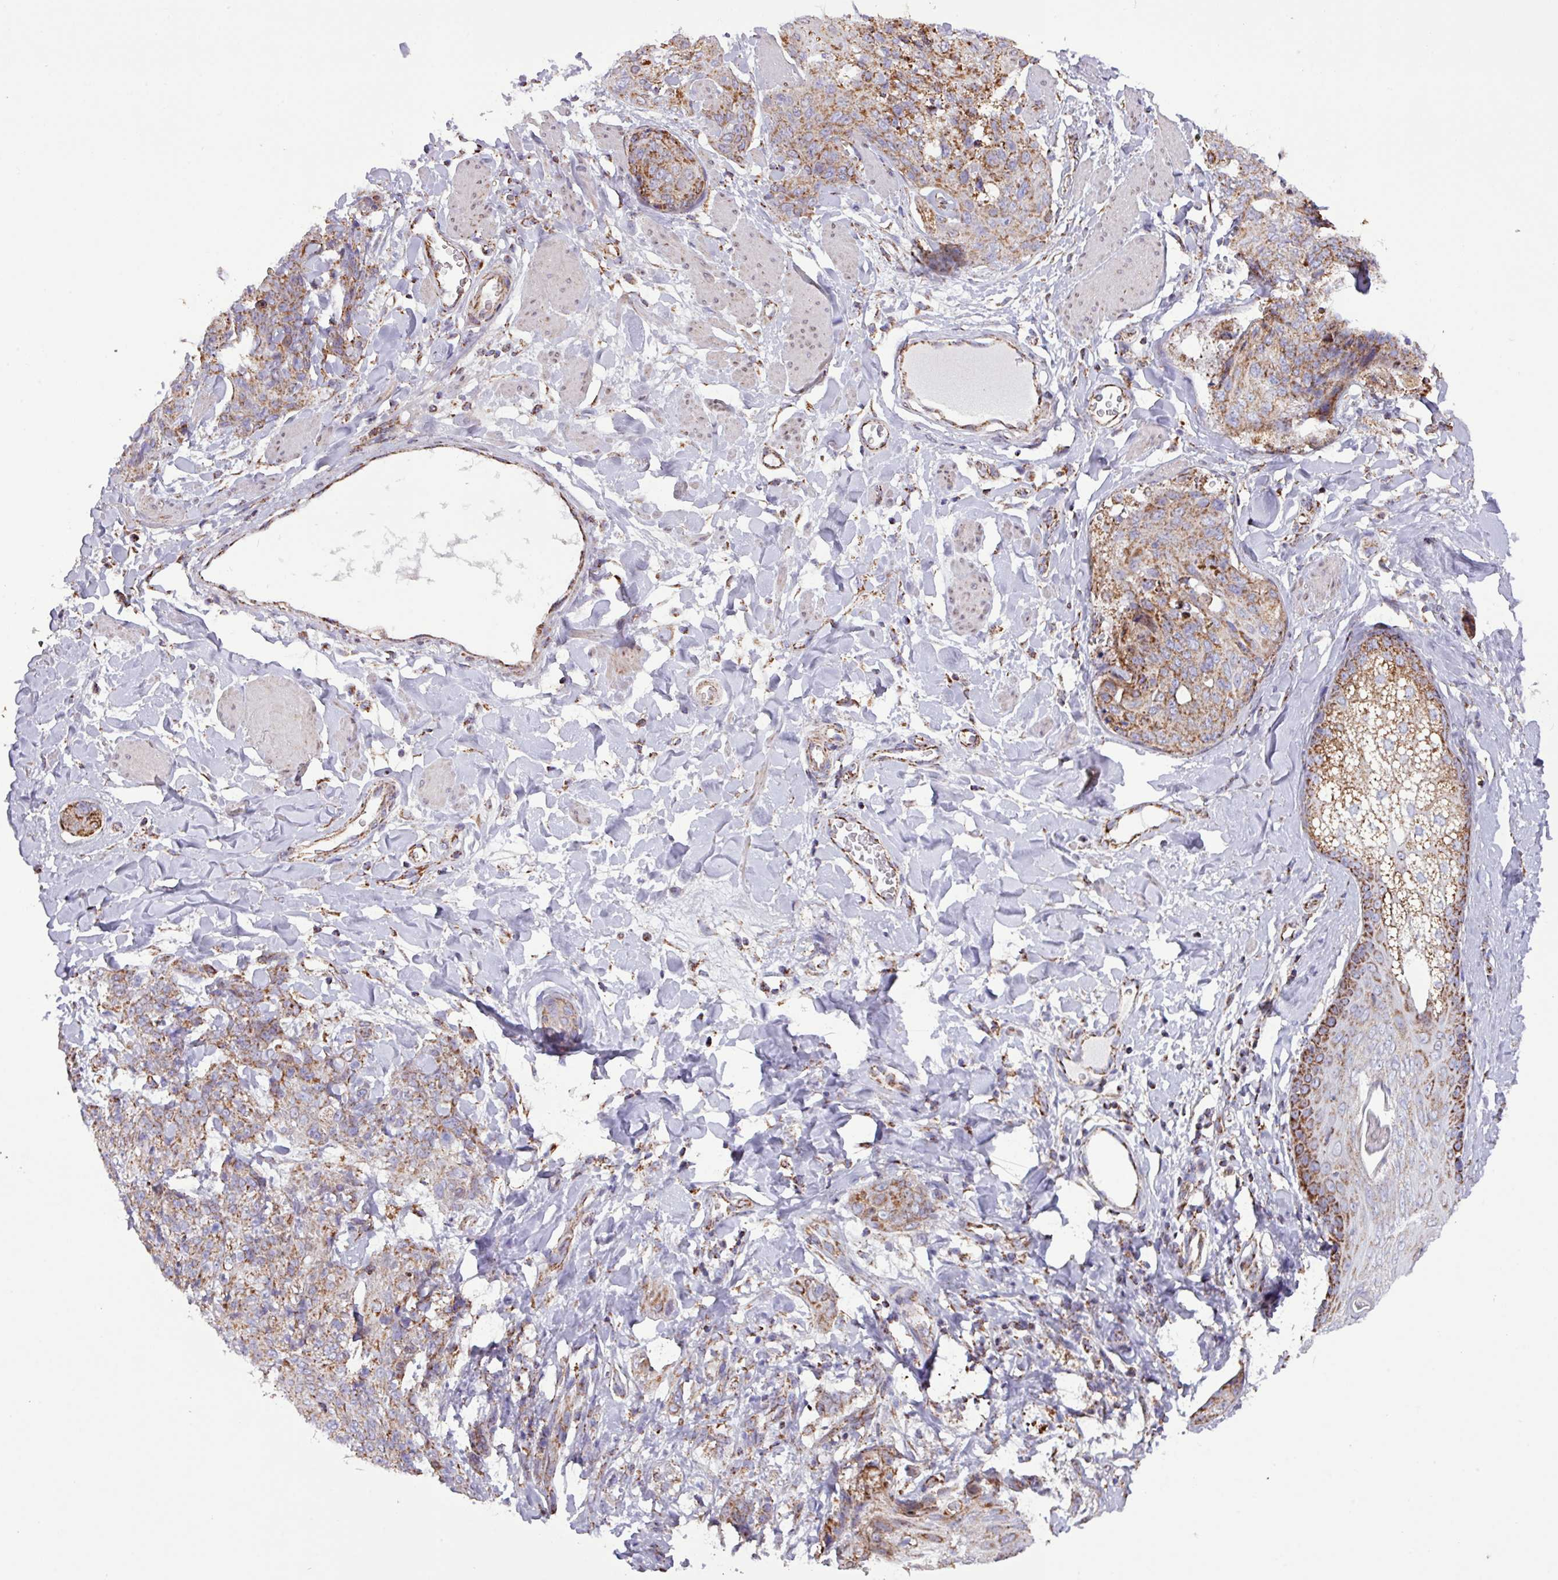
{"staining": {"intensity": "moderate", "quantity": ">75%", "location": "cytoplasmic/membranous"}, "tissue": "skin cancer", "cell_type": "Tumor cells", "image_type": "cancer", "snomed": [{"axis": "morphology", "description": "Squamous cell carcinoma, NOS"}, {"axis": "topography", "description": "Skin"}, {"axis": "topography", "description": "Vulva"}], "caption": "Immunohistochemical staining of human skin cancer (squamous cell carcinoma) demonstrates medium levels of moderate cytoplasmic/membranous positivity in approximately >75% of tumor cells.", "gene": "RTL3", "patient": {"sex": "female", "age": 85}}